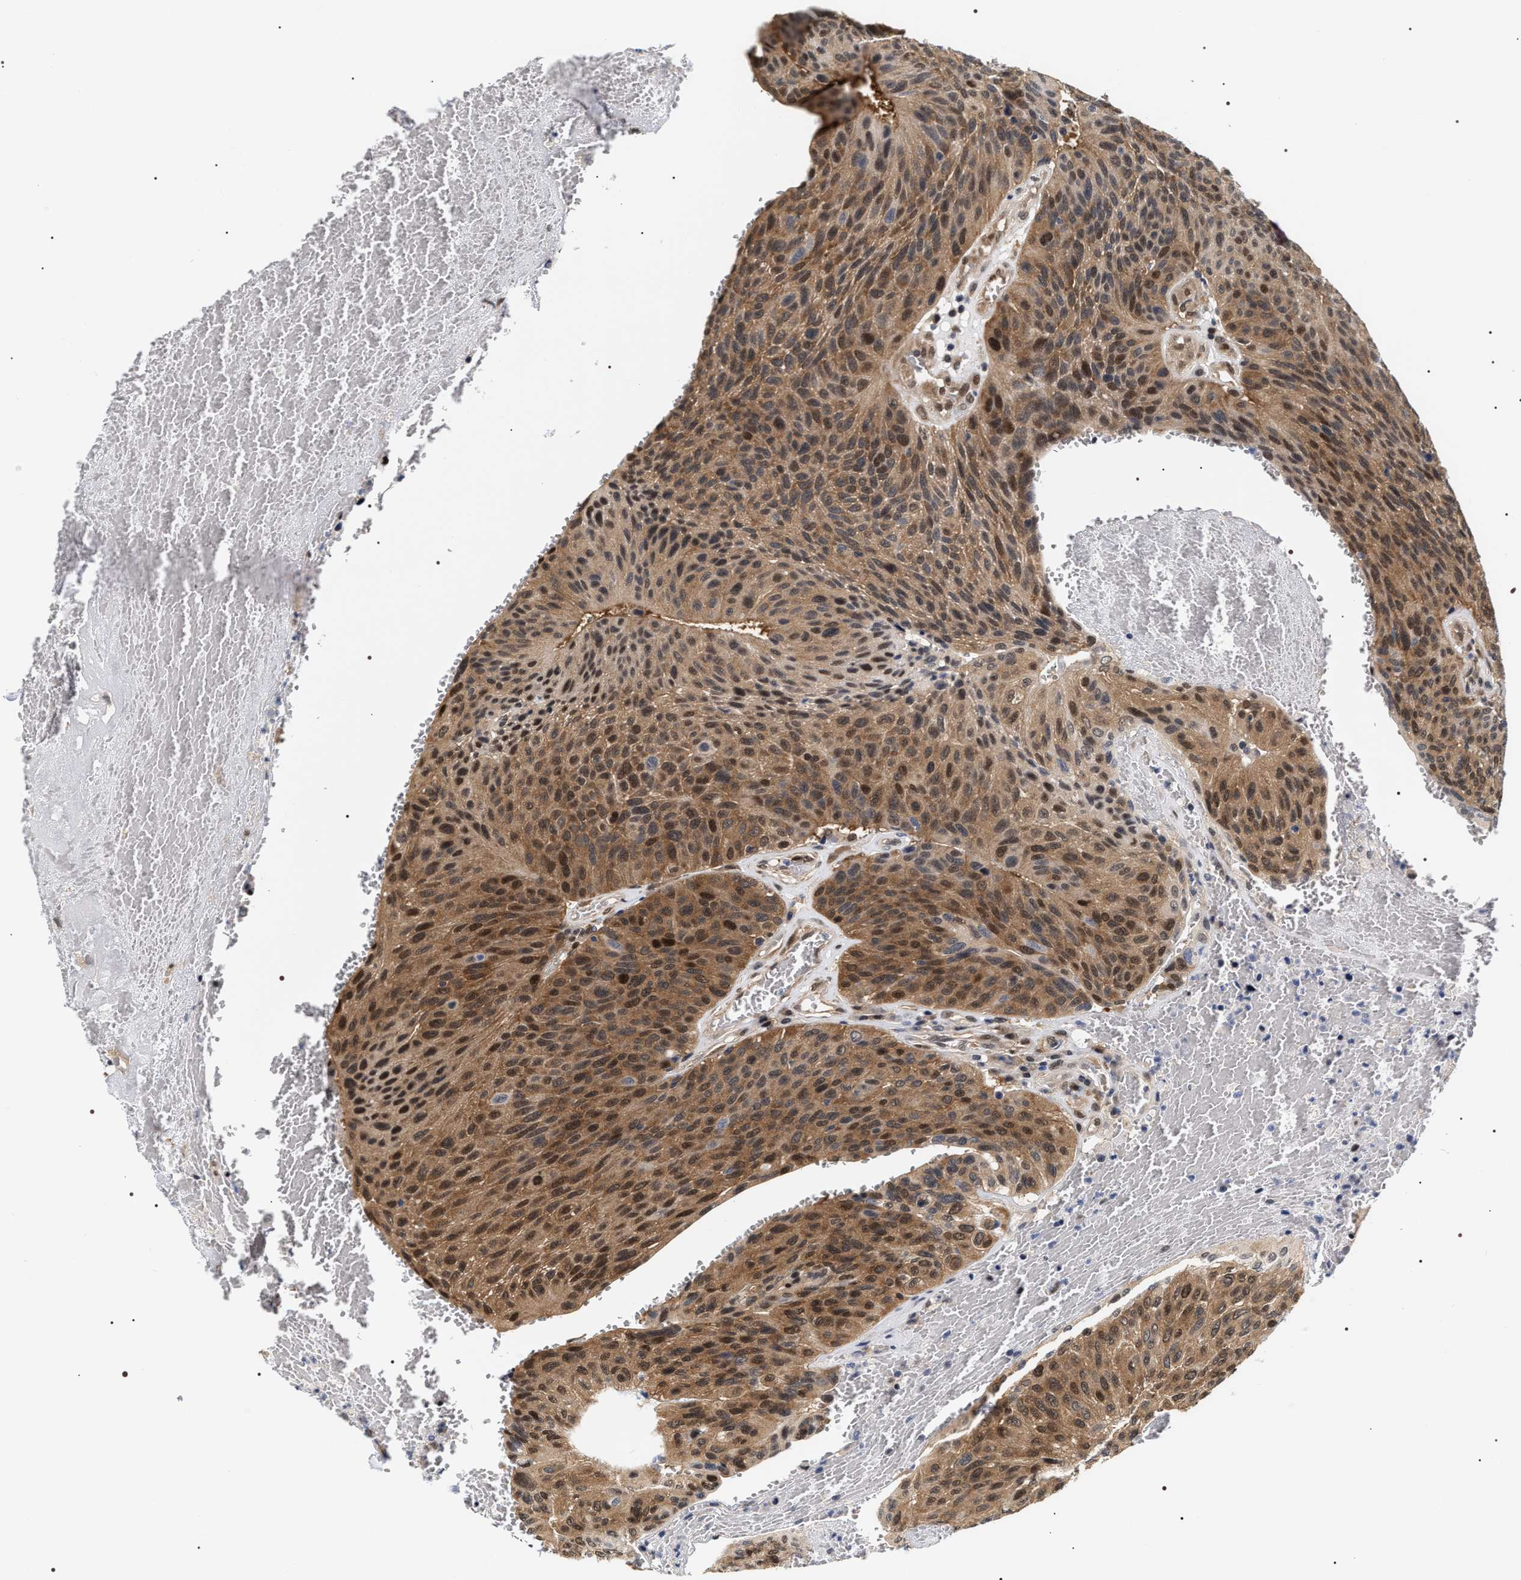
{"staining": {"intensity": "moderate", "quantity": ">75%", "location": "cytoplasmic/membranous,nuclear"}, "tissue": "urothelial cancer", "cell_type": "Tumor cells", "image_type": "cancer", "snomed": [{"axis": "morphology", "description": "Urothelial carcinoma, High grade"}, {"axis": "topography", "description": "Urinary bladder"}], "caption": "Human high-grade urothelial carcinoma stained with a protein marker exhibits moderate staining in tumor cells.", "gene": "BAG6", "patient": {"sex": "male", "age": 66}}